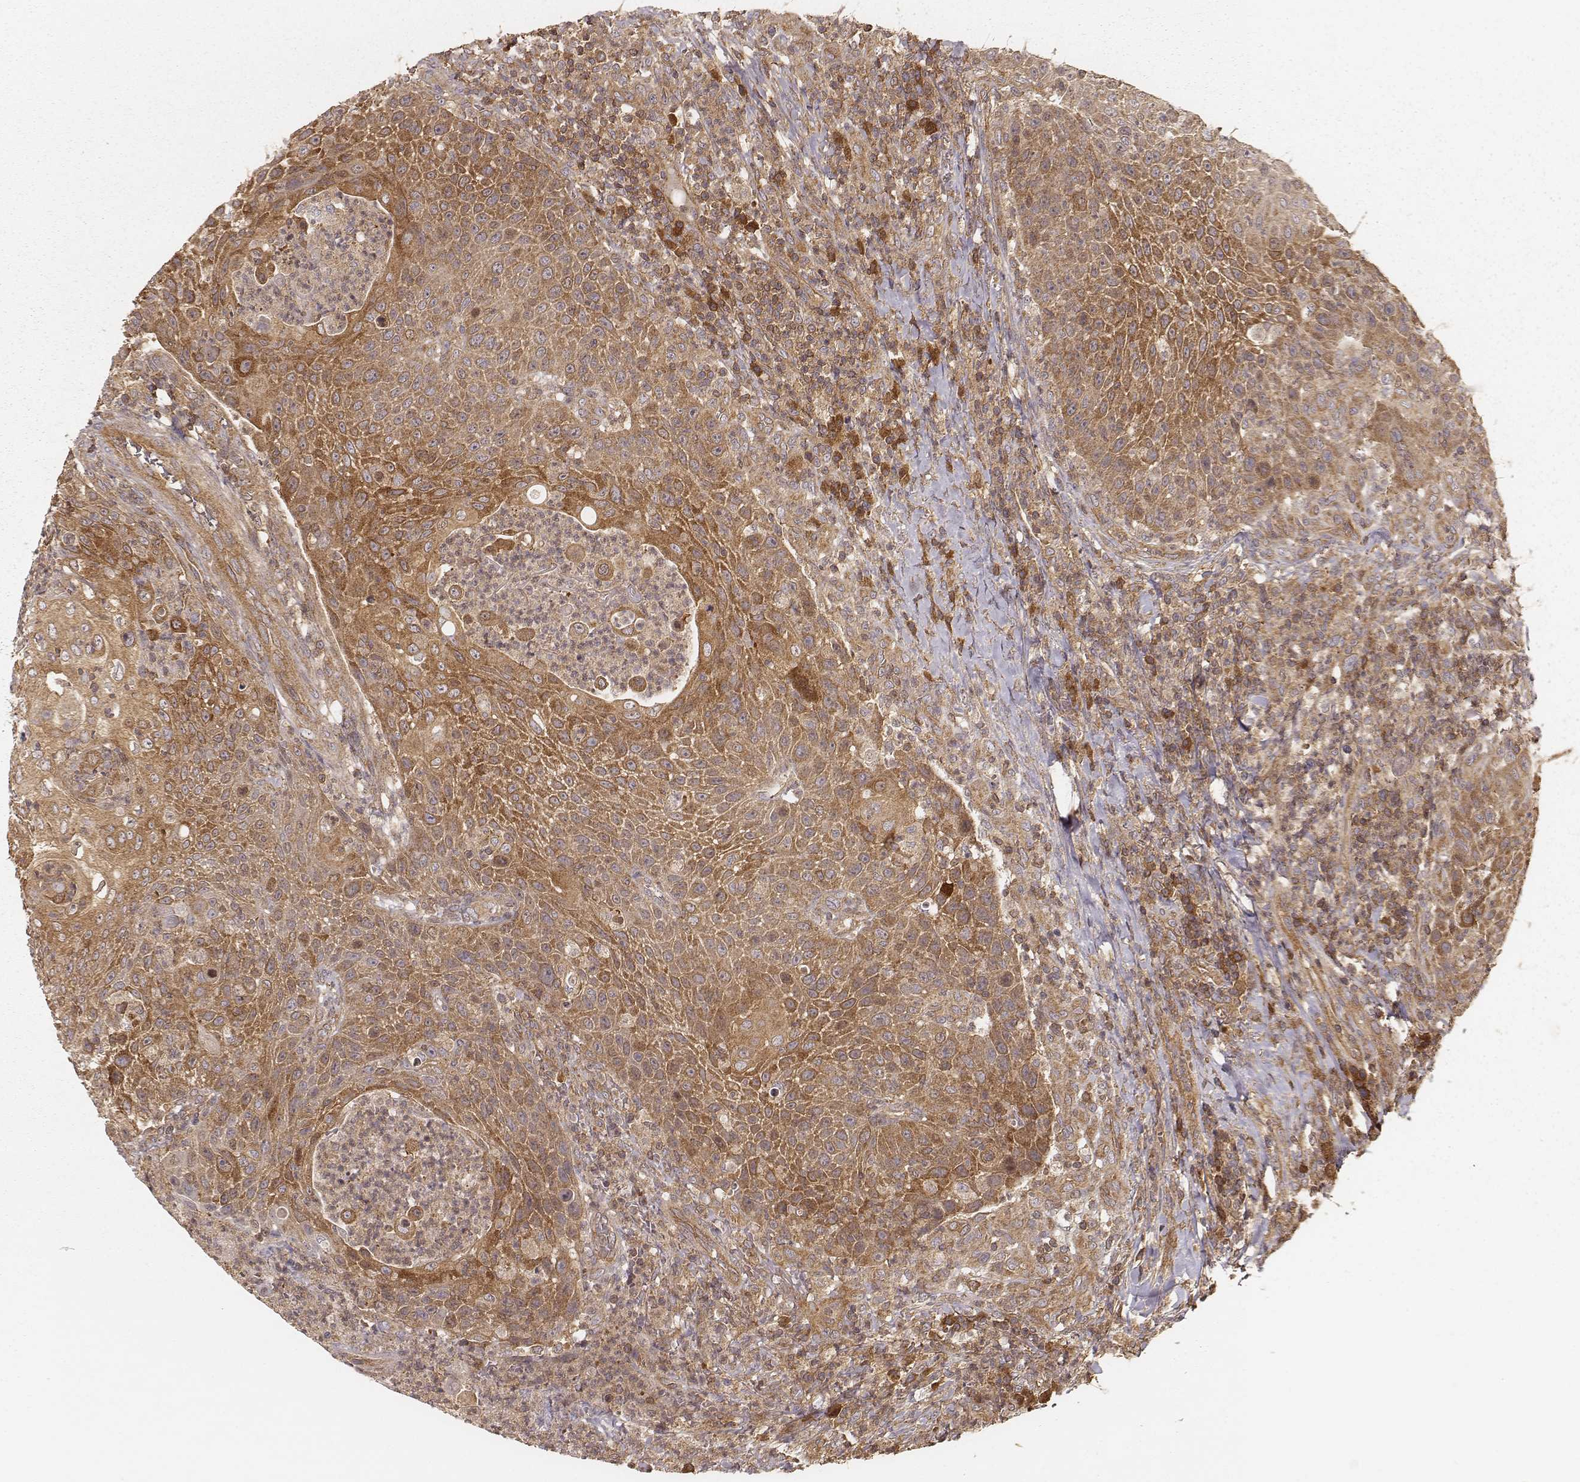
{"staining": {"intensity": "moderate", "quantity": ">75%", "location": "cytoplasmic/membranous"}, "tissue": "head and neck cancer", "cell_type": "Tumor cells", "image_type": "cancer", "snomed": [{"axis": "morphology", "description": "Squamous cell carcinoma, NOS"}, {"axis": "topography", "description": "Head-Neck"}], "caption": "Protein expression analysis of head and neck cancer reveals moderate cytoplasmic/membranous expression in about >75% of tumor cells.", "gene": "CARS1", "patient": {"sex": "male", "age": 69}}